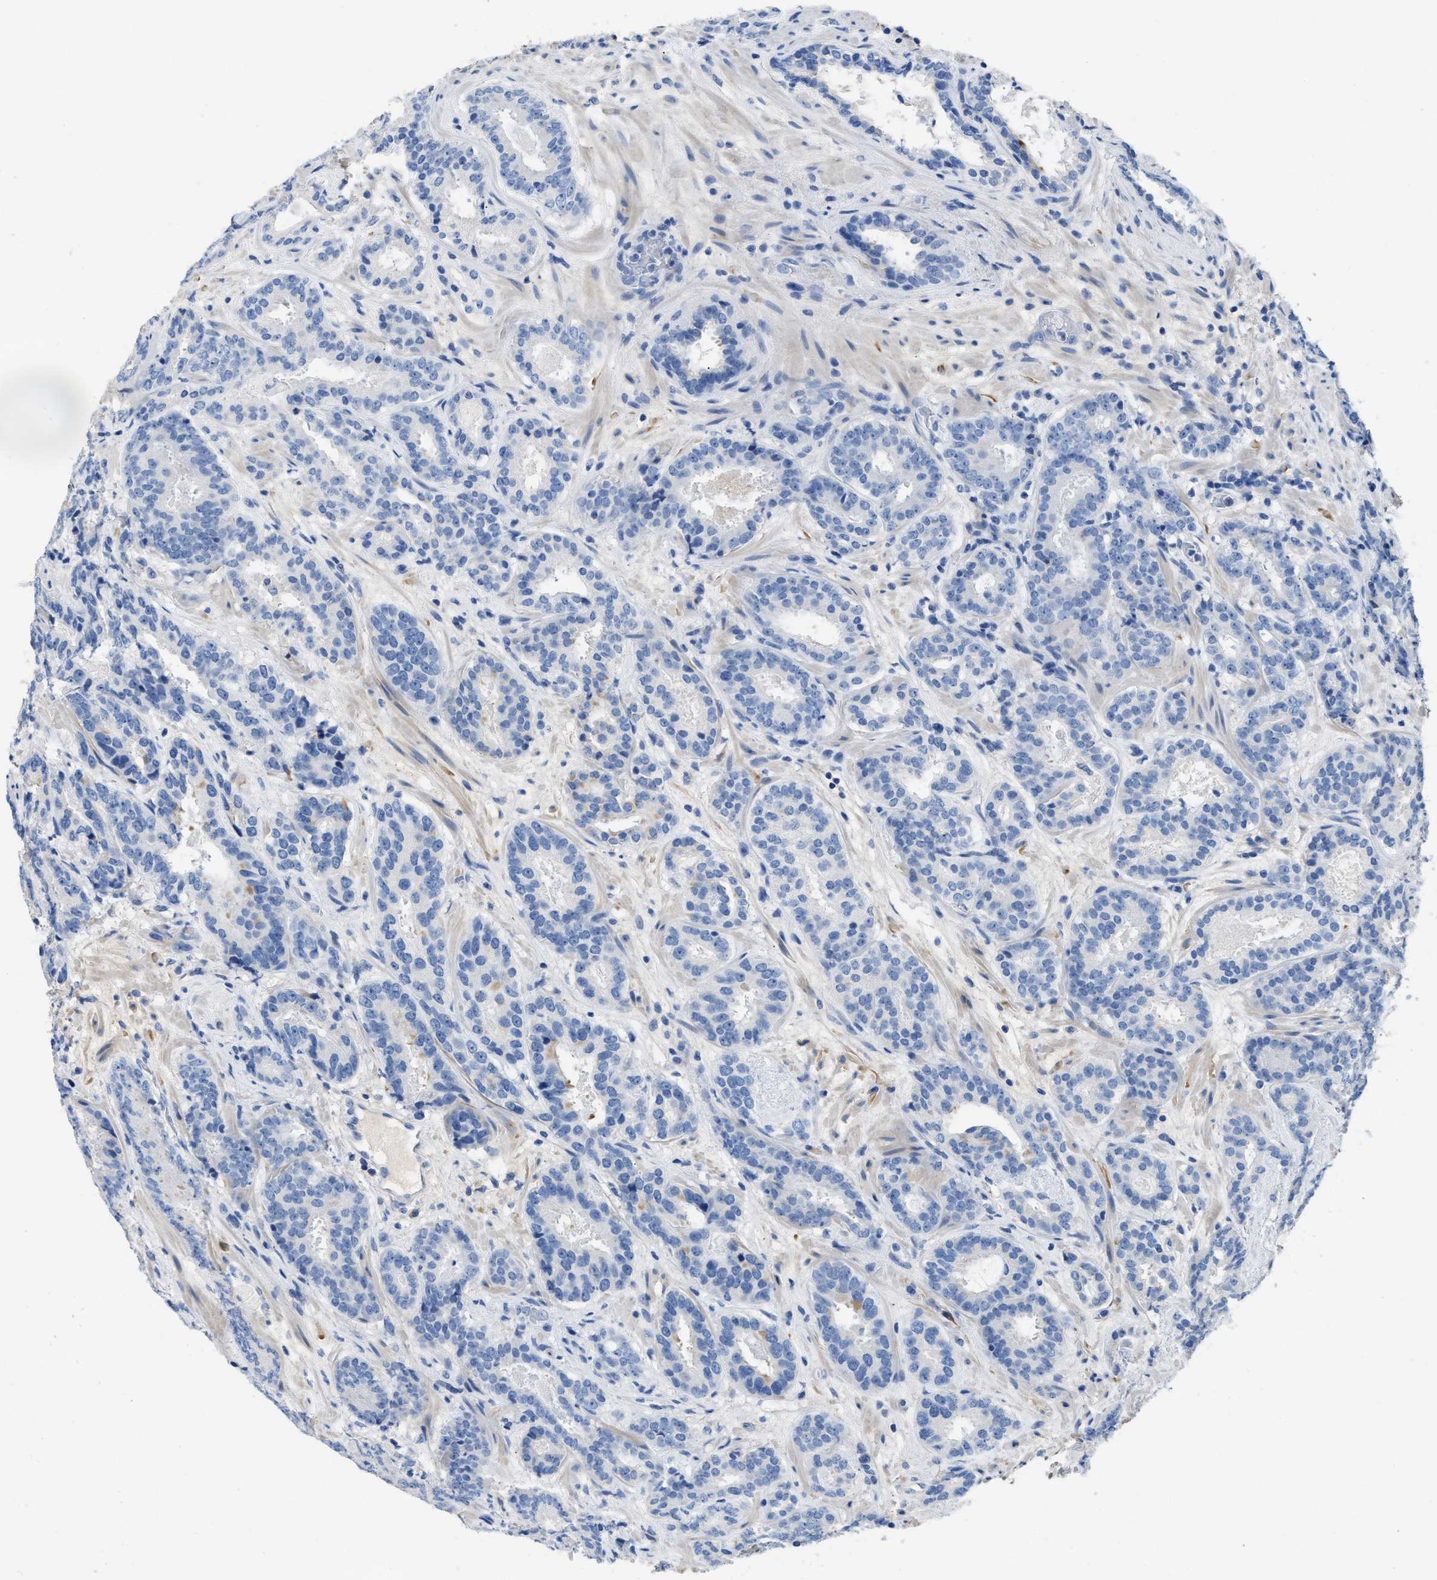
{"staining": {"intensity": "negative", "quantity": "none", "location": "none"}, "tissue": "prostate cancer", "cell_type": "Tumor cells", "image_type": "cancer", "snomed": [{"axis": "morphology", "description": "Adenocarcinoma, Low grade"}, {"axis": "topography", "description": "Prostate"}], "caption": "IHC image of neoplastic tissue: human prostate adenocarcinoma (low-grade) stained with DAB (3,3'-diaminobenzidine) demonstrates no significant protein expression in tumor cells.", "gene": "C1S", "patient": {"sex": "male", "age": 69}}